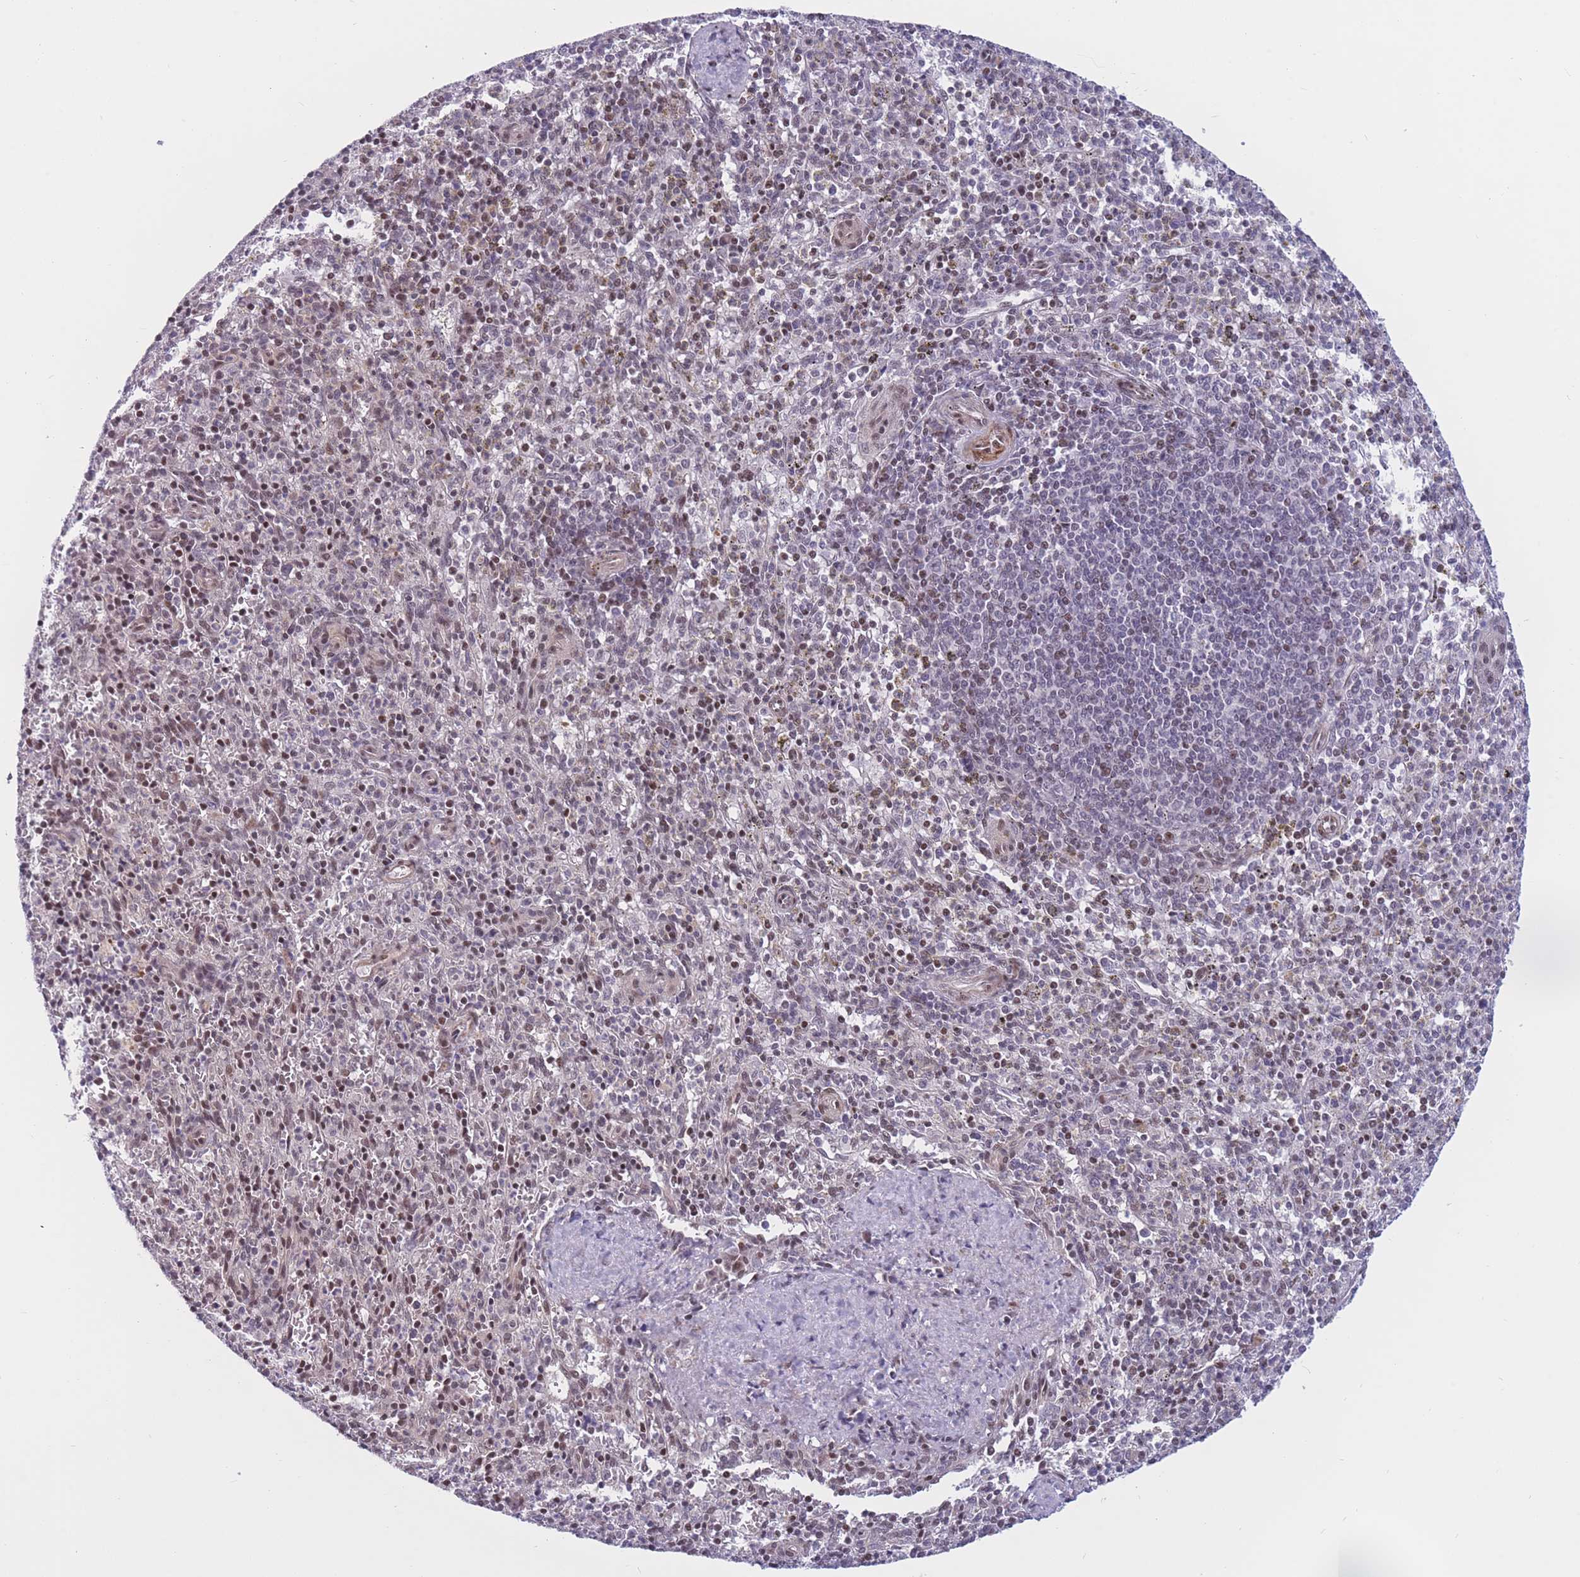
{"staining": {"intensity": "negative", "quantity": "none", "location": "none"}, "tissue": "spleen", "cell_type": "Cells in red pulp", "image_type": "normal", "snomed": [{"axis": "morphology", "description": "Normal tissue, NOS"}, {"axis": "topography", "description": "Spleen"}], "caption": "Protein analysis of normal spleen displays no significant staining in cells in red pulp. Brightfield microscopy of immunohistochemistry stained with DAB (3,3'-diaminobenzidine) (brown) and hematoxylin (blue), captured at high magnification.", "gene": "BCL9L", "patient": {"sex": "male", "age": 72}}